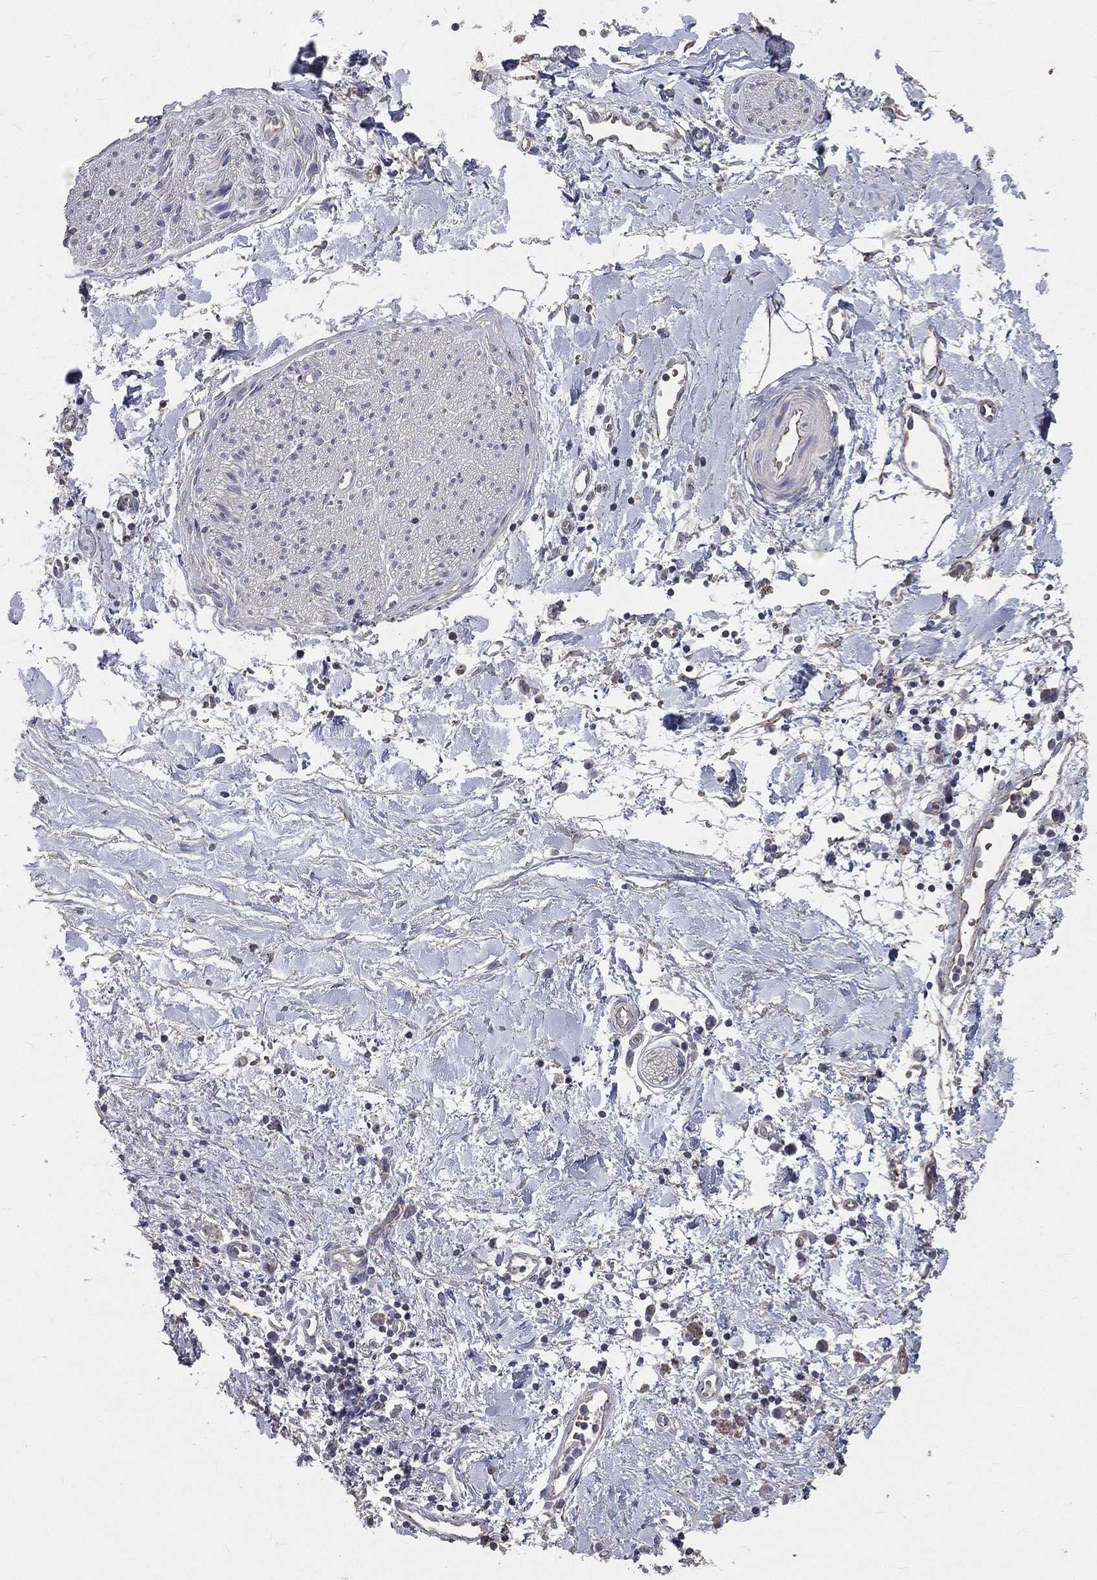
{"staining": {"intensity": "negative", "quantity": "none", "location": "none"}, "tissue": "adipose tissue", "cell_type": "Adipocytes", "image_type": "normal", "snomed": [{"axis": "morphology", "description": "Normal tissue, NOS"}, {"axis": "morphology", "description": "Adenocarcinoma, NOS"}, {"axis": "topography", "description": "Pancreas"}, {"axis": "topography", "description": "Peripheral nerve tissue"}], "caption": "Immunohistochemistry (IHC) photomicrograph of normal human adipose tissue stained for a protein (brown), which demonstrates no positivity in adipocytes. (DAB (3,3'-diaminobenzidine) immunohistochemistry with hematoxylin counter stain).", "gene": "CROCC", "patient": {"sex": "male", "age": 61}}